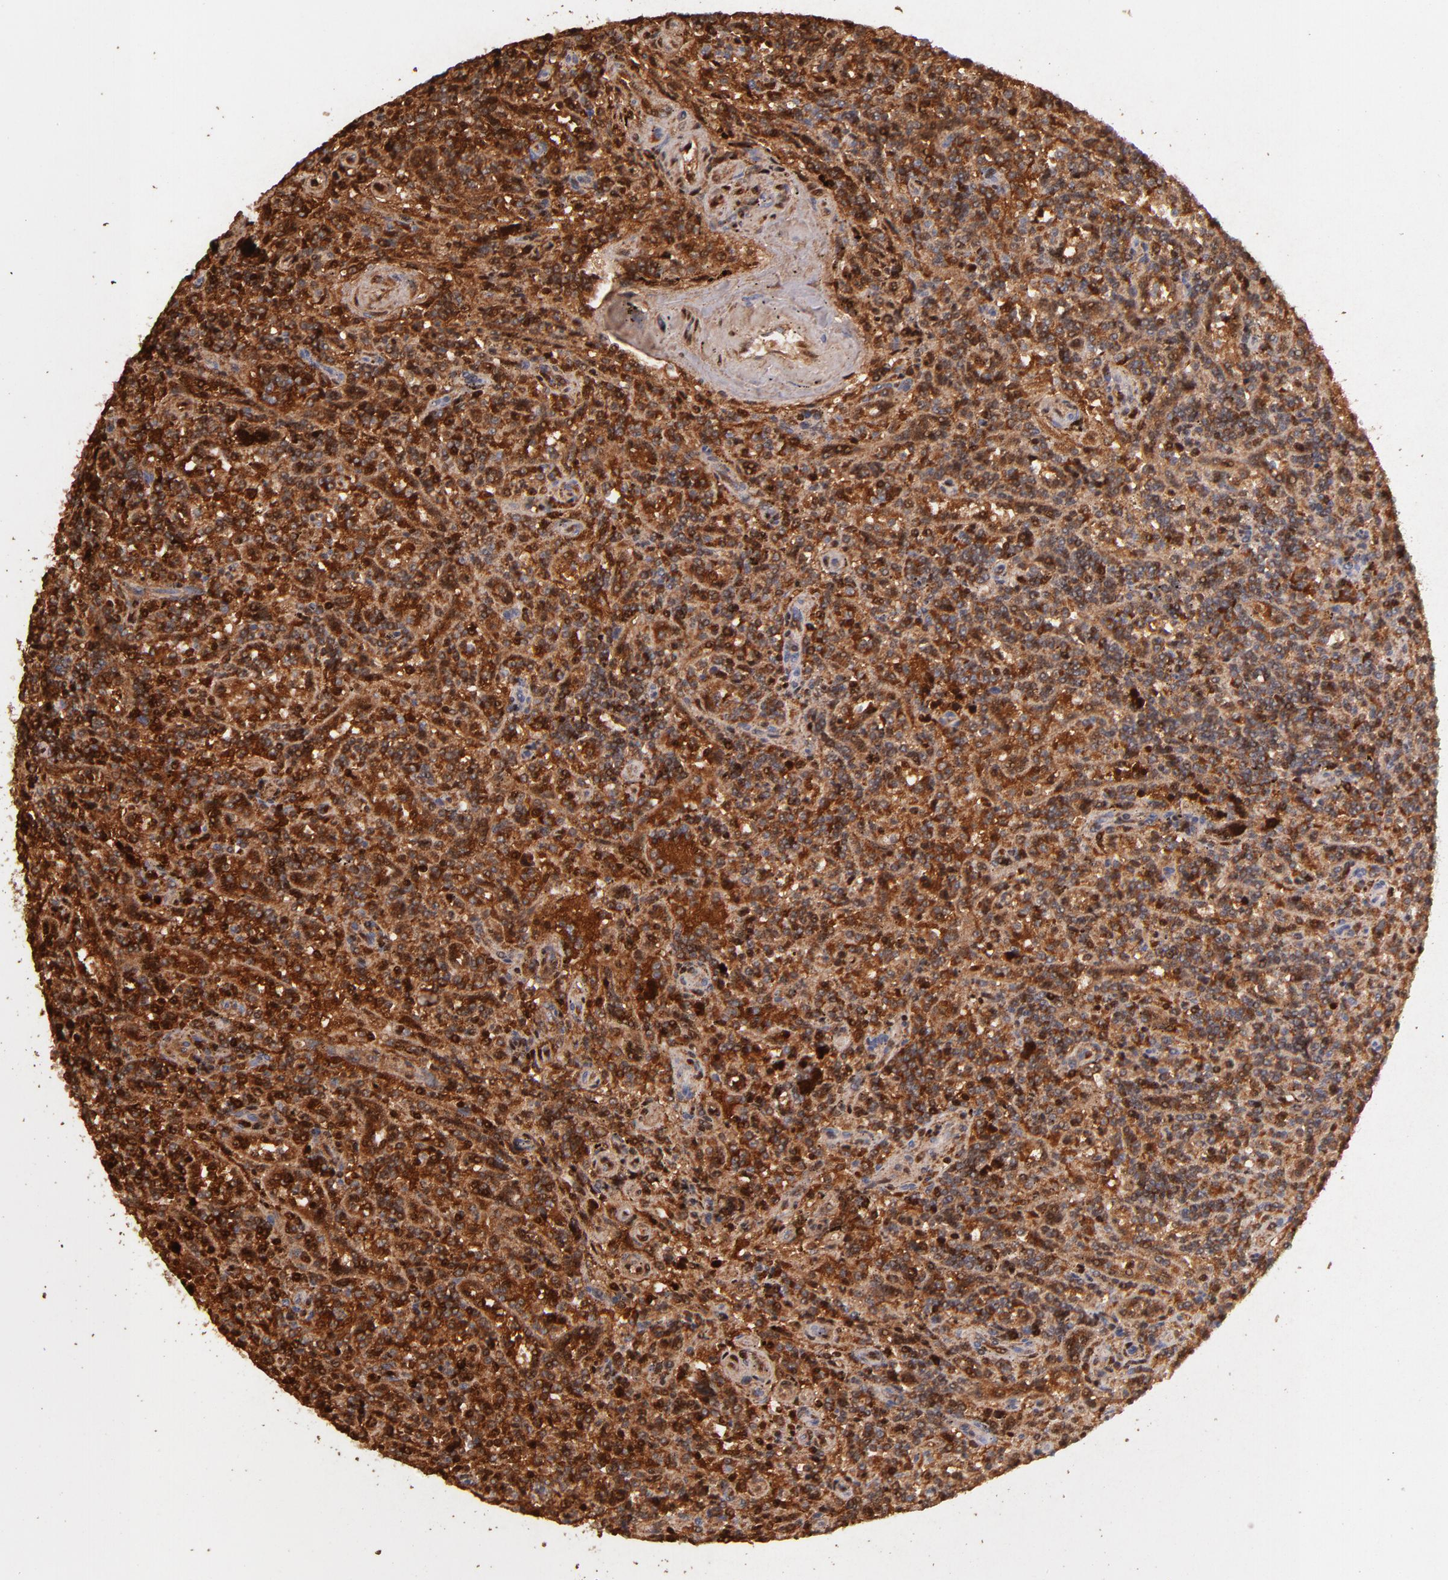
{"staining": {"intensity": "strong", "quantity": ">75%", "location": "cytoplasmic/membranous"}, "tissue": "lymphoma", "cell_type": "Tumor cells", "image_type": "cancer", "snomed": [{"axis": "morphology", "description": "Malignant lymphoma, non-Hodgkin's type, Low grade"}, {"axis": "topography", "description": "Spleen"}], "caption": "Immunohistochemical staining of human low-grade malignant lymphoma, non-Hodgkin's type shows high levels of strong cytoplasmic/membranous expression in approximately >75% of tumor cells.", "gene": "SERPINC1", "patient": {"sex": "male", "age": 73}}